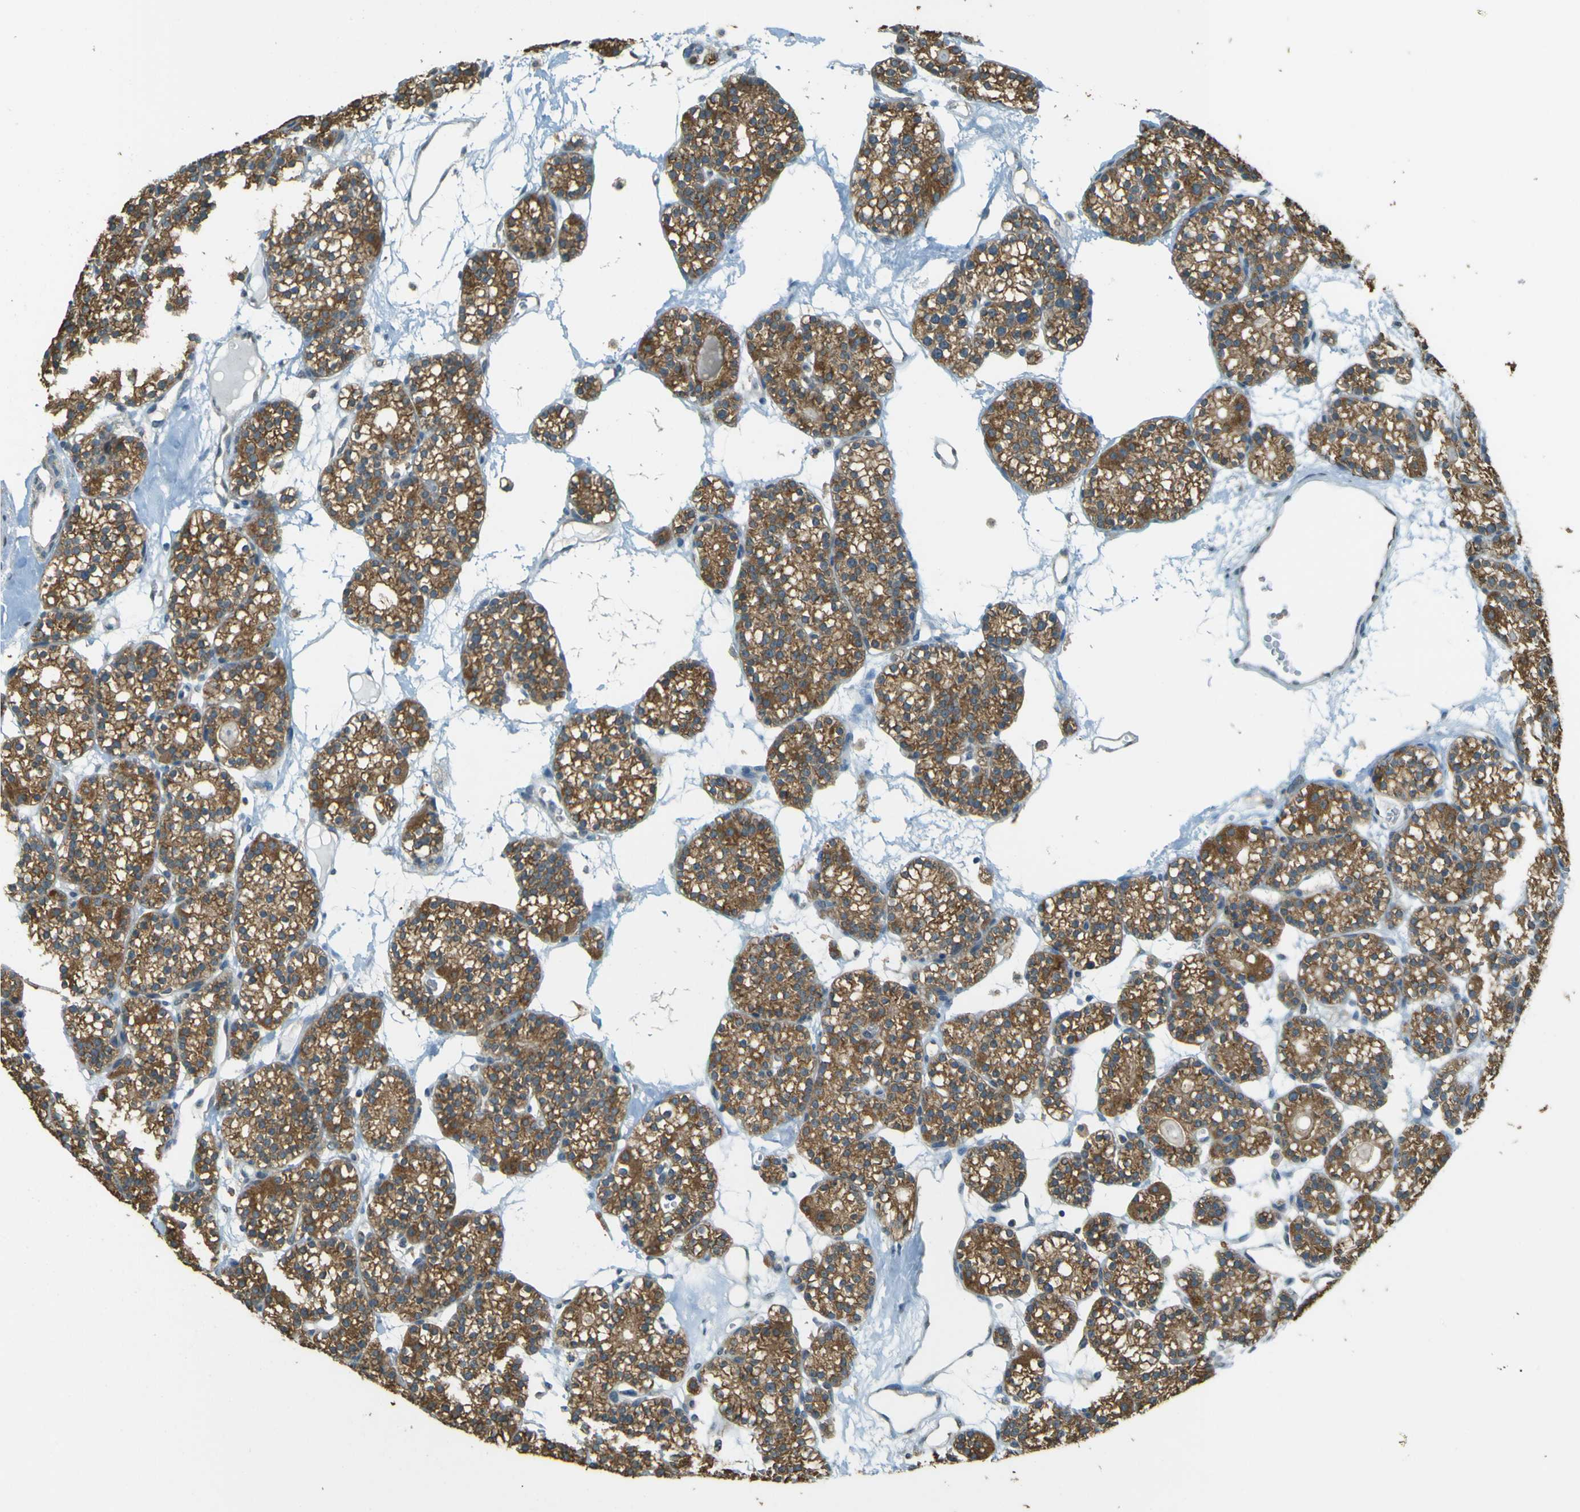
{"staining": {"intensity": "strong", "quantity": ">75%", "location": "cytoplasmic/membranous"}, "tissue": "parathyroid gland", "cell_type": "Glandular cells", "image_type": "normal", "snomed": [{"axis": "morphology", "description": "Normal tissue, NOS"}, {"axis": "topography", "description": "Parathyroid gland"}], "caption": "Strong cytoplasmic/membranous positivity for a protein is present in about >75% of glandular cells of normal parathyroid gland using immunohistochemistry.", "gene": "GOLGA1", "patient": {"sex": "female", "age": 64}}